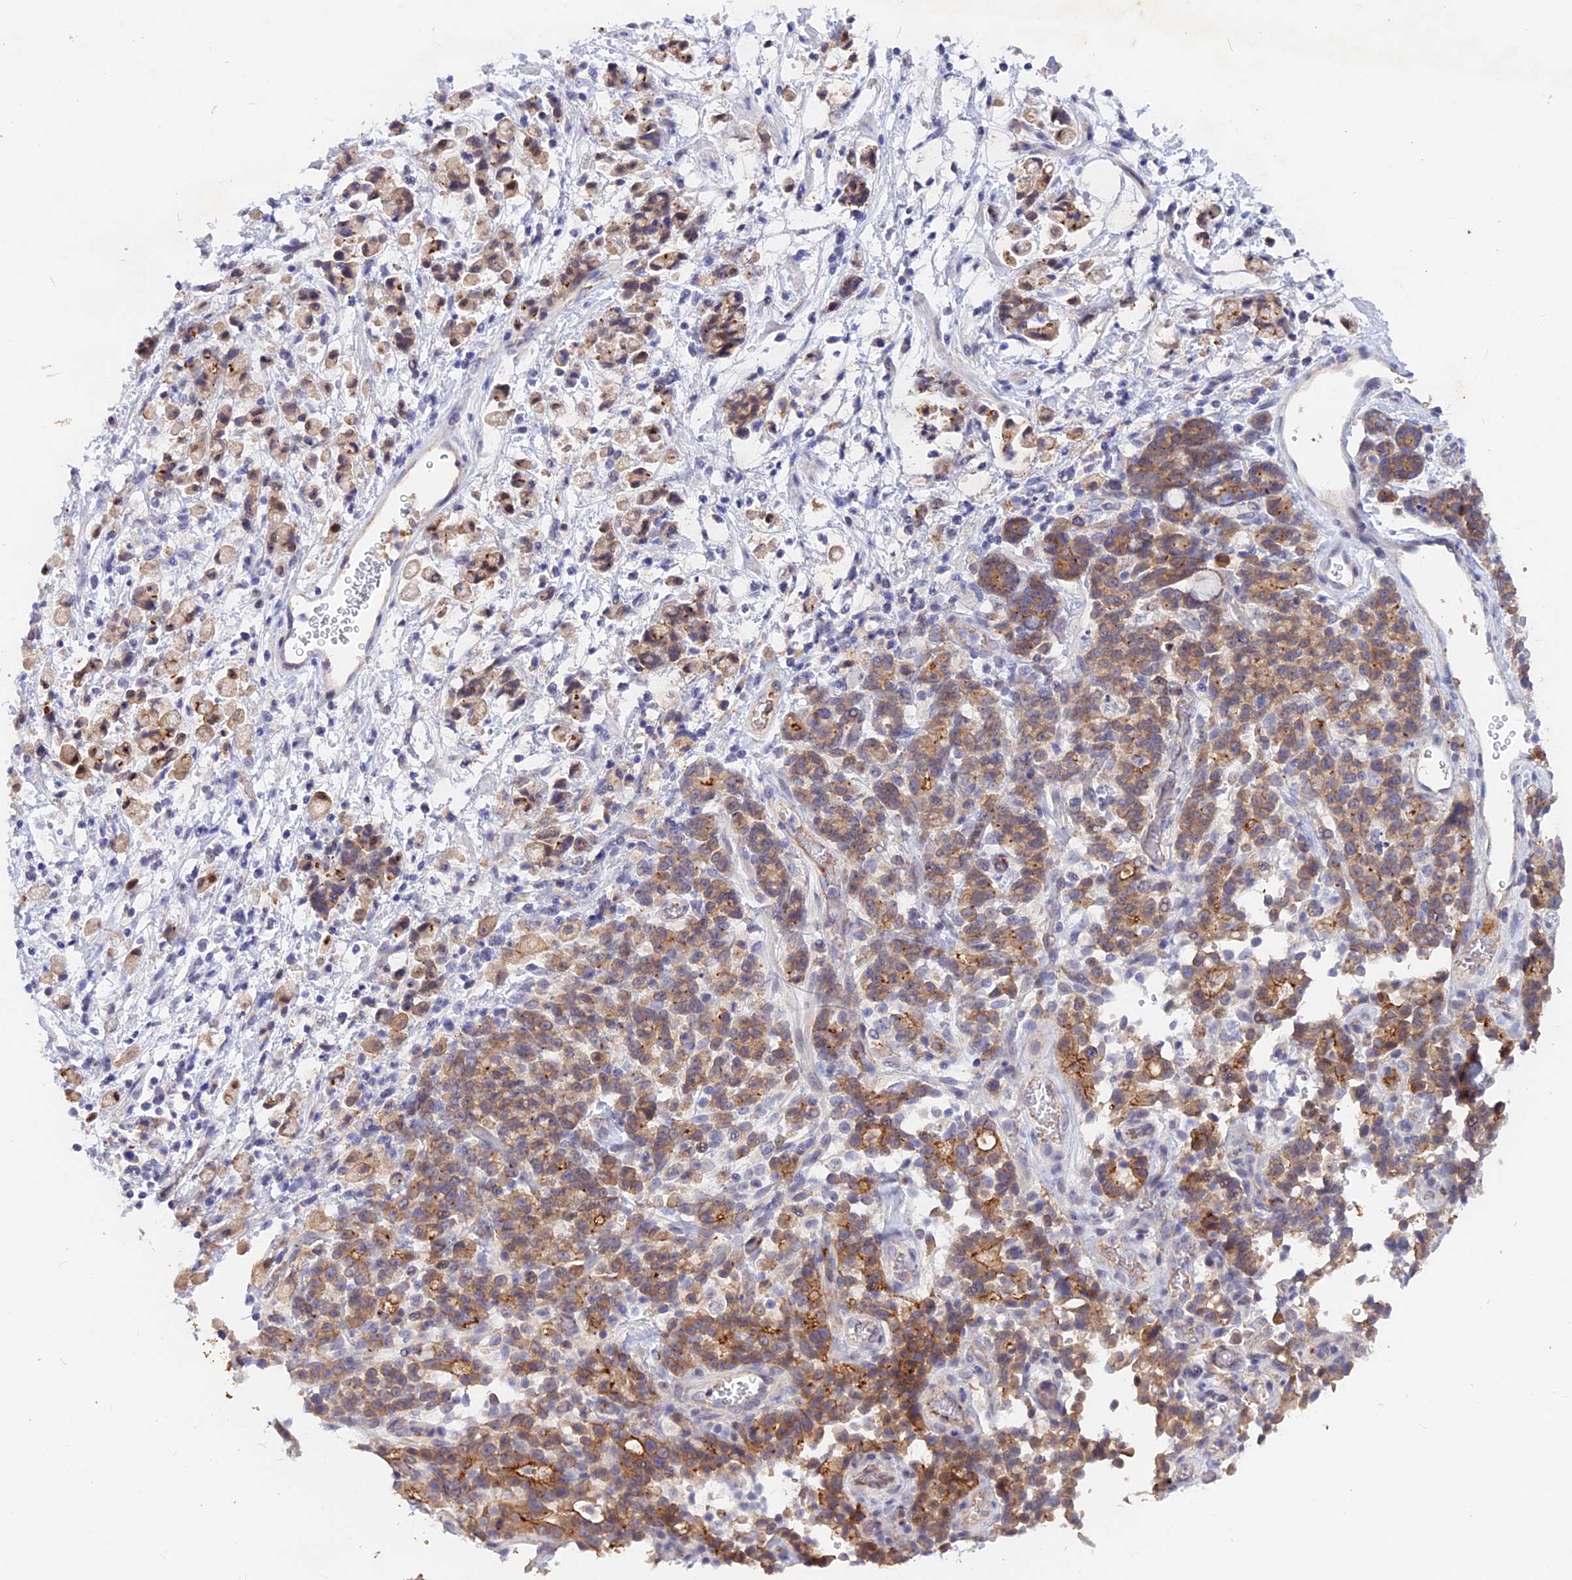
{"staining": {"intensity": "moderate", "quantity": ">75%", "location": "cytoplasmic/membranous"}, "tissue": "stomach cancer", "cell_type": "Tumor cells", "image_type": "cancer", "snomed": [{"axis": "morphology", "description": "Adenocarcinoma, NOS"}, {"axis": "topography", "description": "Stomach"}], "caption": "Immunohistochemical staining of stomach cancer reveals moderate cytoplasmic/membranous protein positivity in approximately >75% of tumor cells. The protein is stained brown, and the nuclei are stained in blue (DAB IHC with brightfield microscopy, high magnification).", "gene": "GK5", "patient": {"sex": "female", "age": 60}}